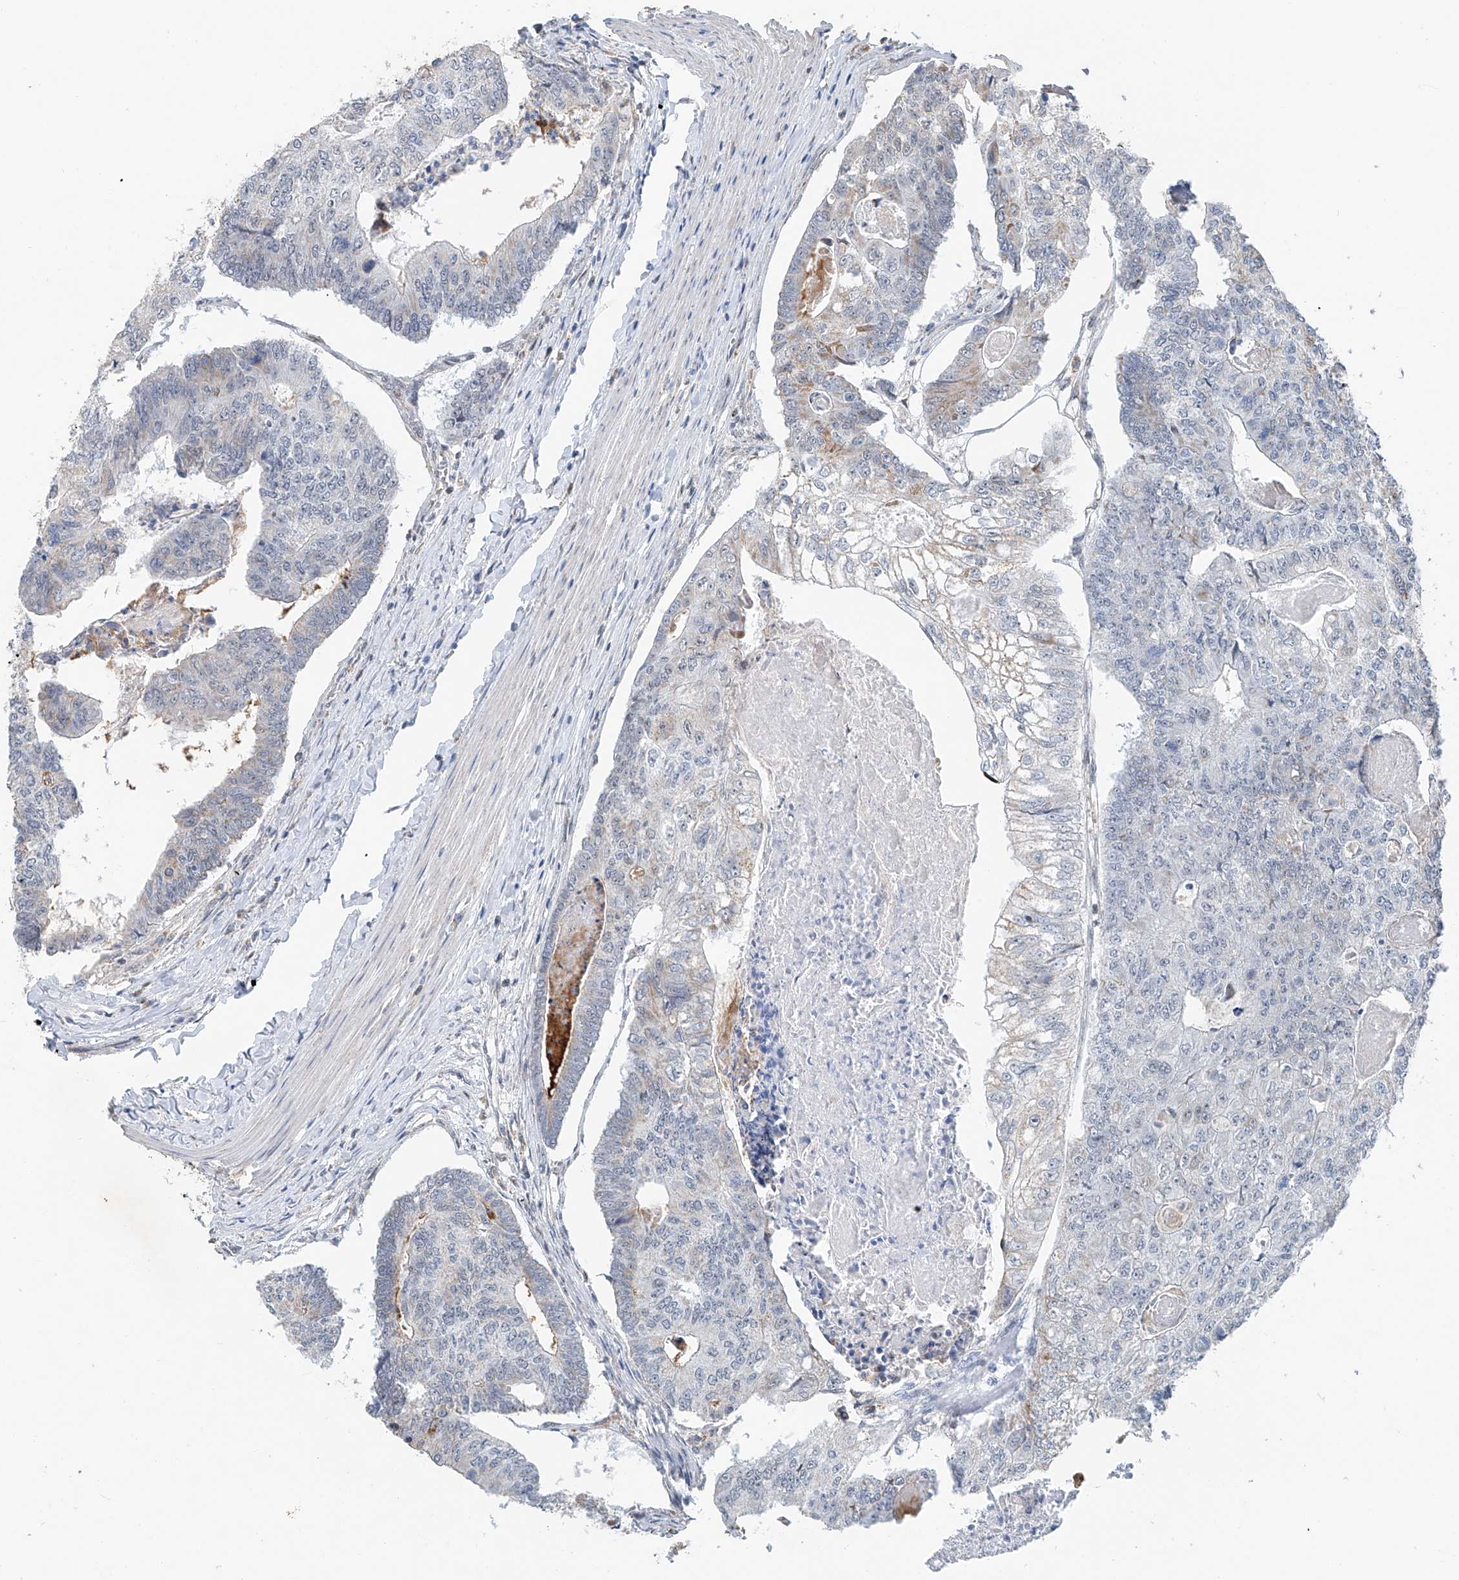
{"staining": {"intensity": "weak", "quantity": "<25%", "location": "cytoplasmic/membranous"}, "tissue": "colorectal cancer", "cell_type": "Tumor cells", "image_type": "cancer", "snomed": [{"axis": "morphology", "description": "Adenocarcinoma, NOS"}, {"axis": "topography", "description": "Colon"}], "caption": "Colorectal cancer (adenocarcinoma) was stained to show a protein in brown. There is no significant expression in tumor cells. (IHC, brightfield microscopy, high magnification).", "gene": "KLF15", "patient": {"sex": "female", "age": 67}}